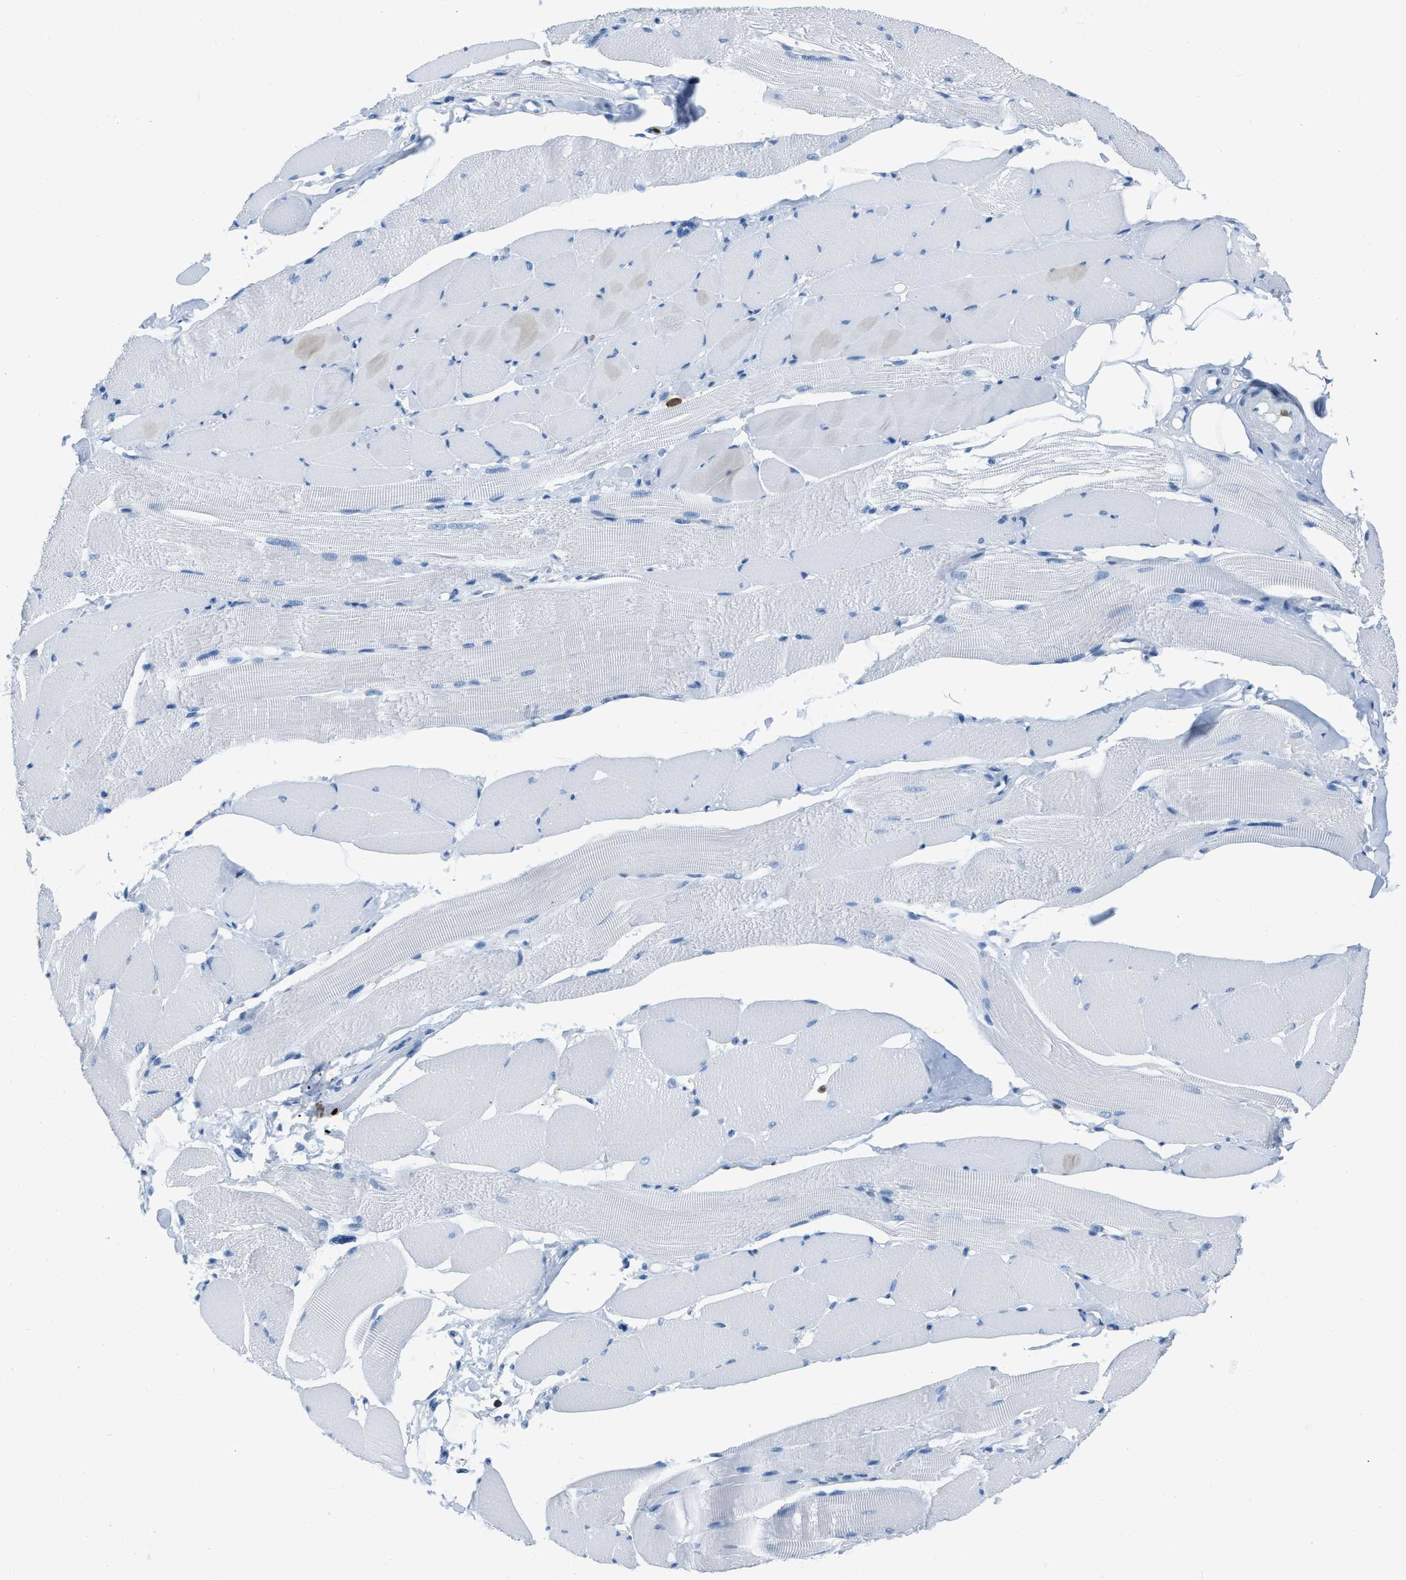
{"staining": {"intensity": "negative", "quantity": "none", "location": "none"}, "tissue": "skeletal muscle", "cell_type": "Myocytes", "image_type": "normal", "snomed": [{"axis": "morphology", "description": "Normal tissue, NOS"}, {"axis": "topography", "description": "Skeletal muscle"}, {"axis": "topography", "description": "Peripheral nerve tissue"}], "caption": "DAB (3,3'-diaminobenzidine) immunohistochemical staining of normal human skeletal muscle reveals no significant expression in myocytes. The staining was performed using DAB to visualize the protein expression in brown, while the nuclei were stained in blue with hematoxylin (Magnification: 20x).", "gene": "LSP1", "patient": {"sex": "female", "age": 84}}